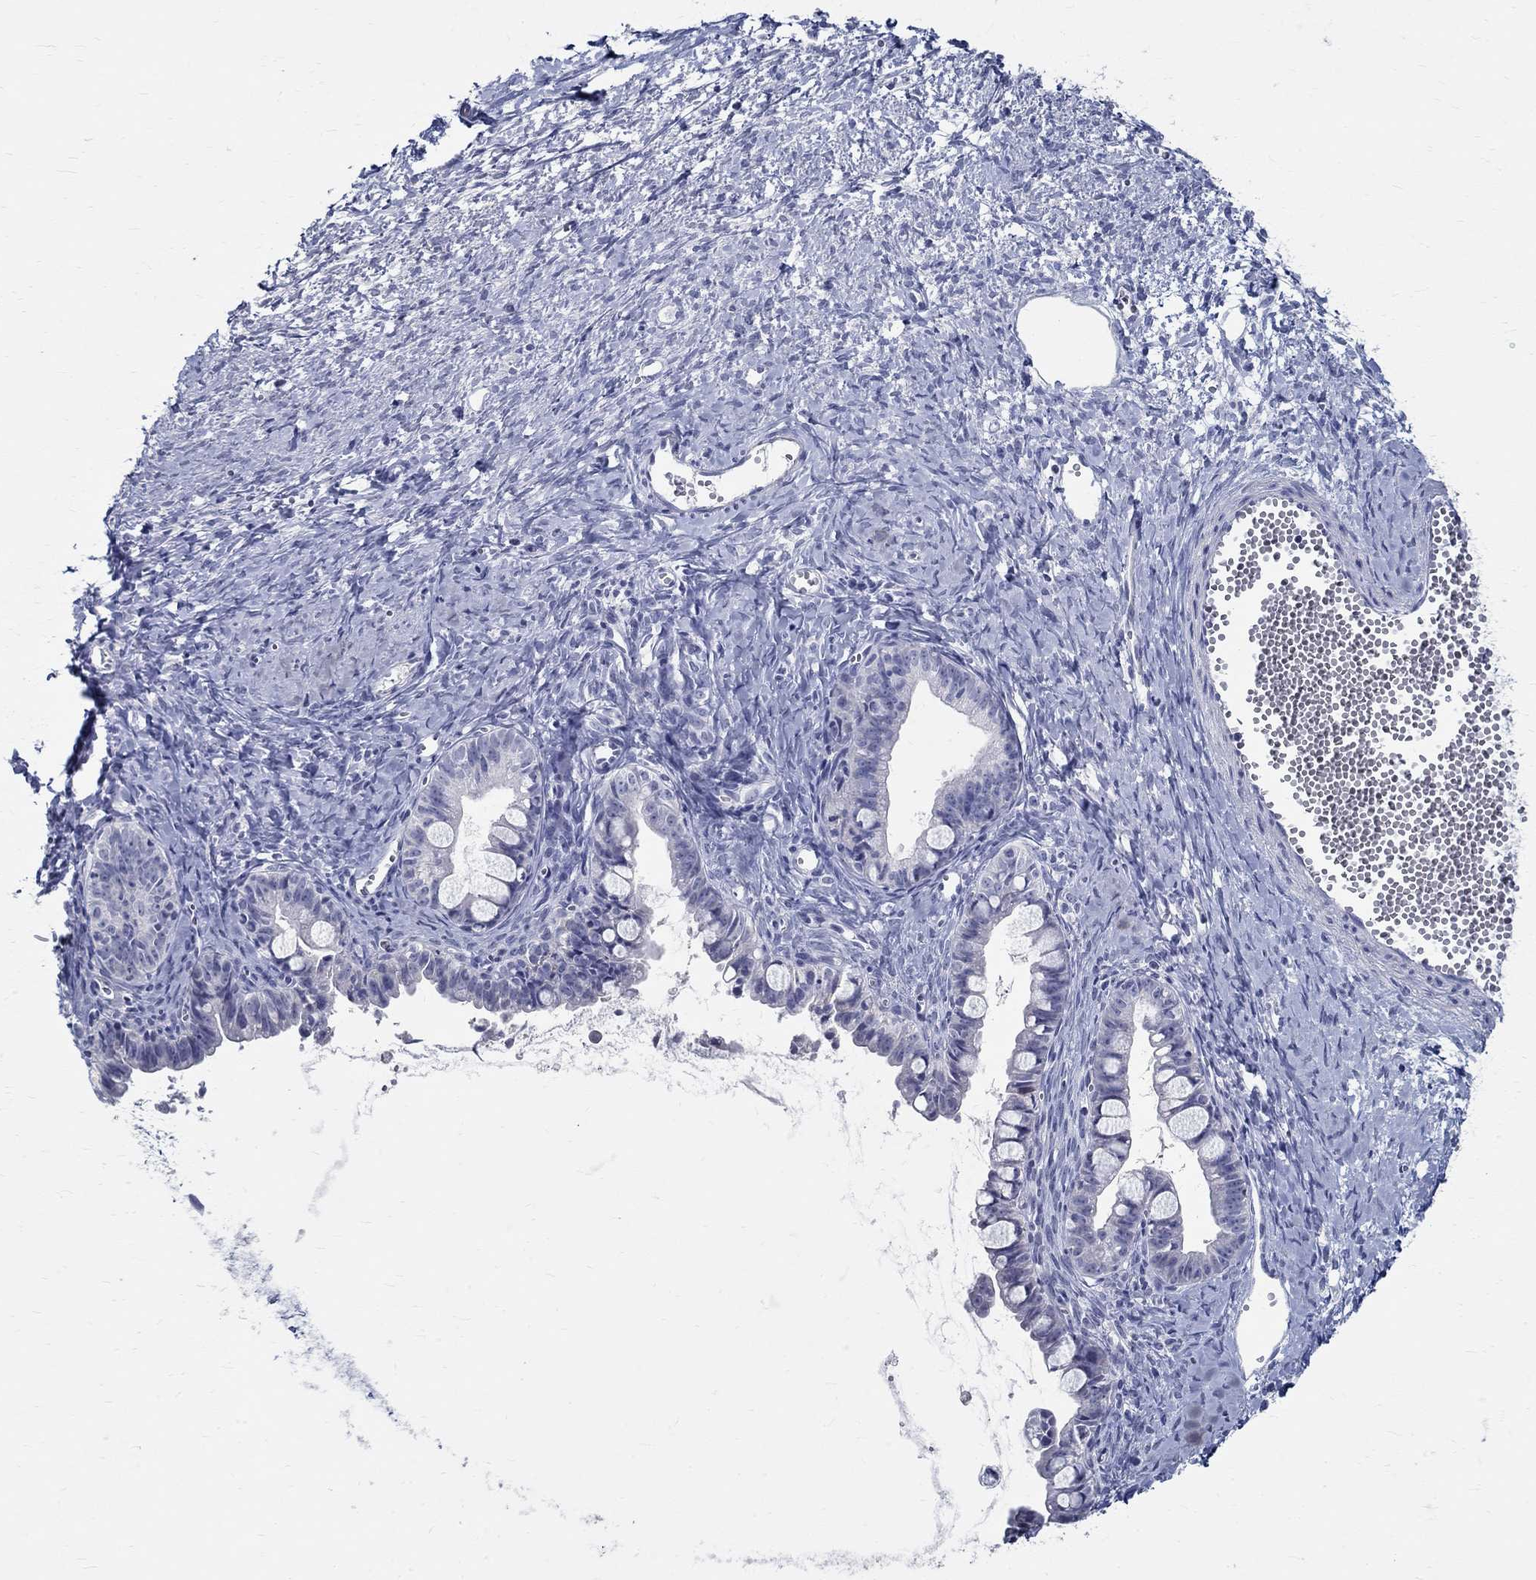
{"staining": {"intensity": "negative", "quantity": "none", "location": "none"}, "tissue": "ovarian cancer", "cell_type": "Tumor cells", "image_type": "cancer", "snomed": [{"axis": "morphology", "description": "Cystadenocarcinoma, mucinous, NOS"}, {"axis": "topography", "description": "Ovary"}], "caption": "The photomicrograph exhibits no significant staining in tumor cells of ovarian mucinous cystadenocarcinoma. Brightfield microscopy of immunohistochemistry (IHC) stained with DAB (3,3'-diaminobenzidine) (brown) and hematoxylin (blue), captured at high magnification.", "gene": "CETN1", "patient": {"sex": "female", "age": 63}}